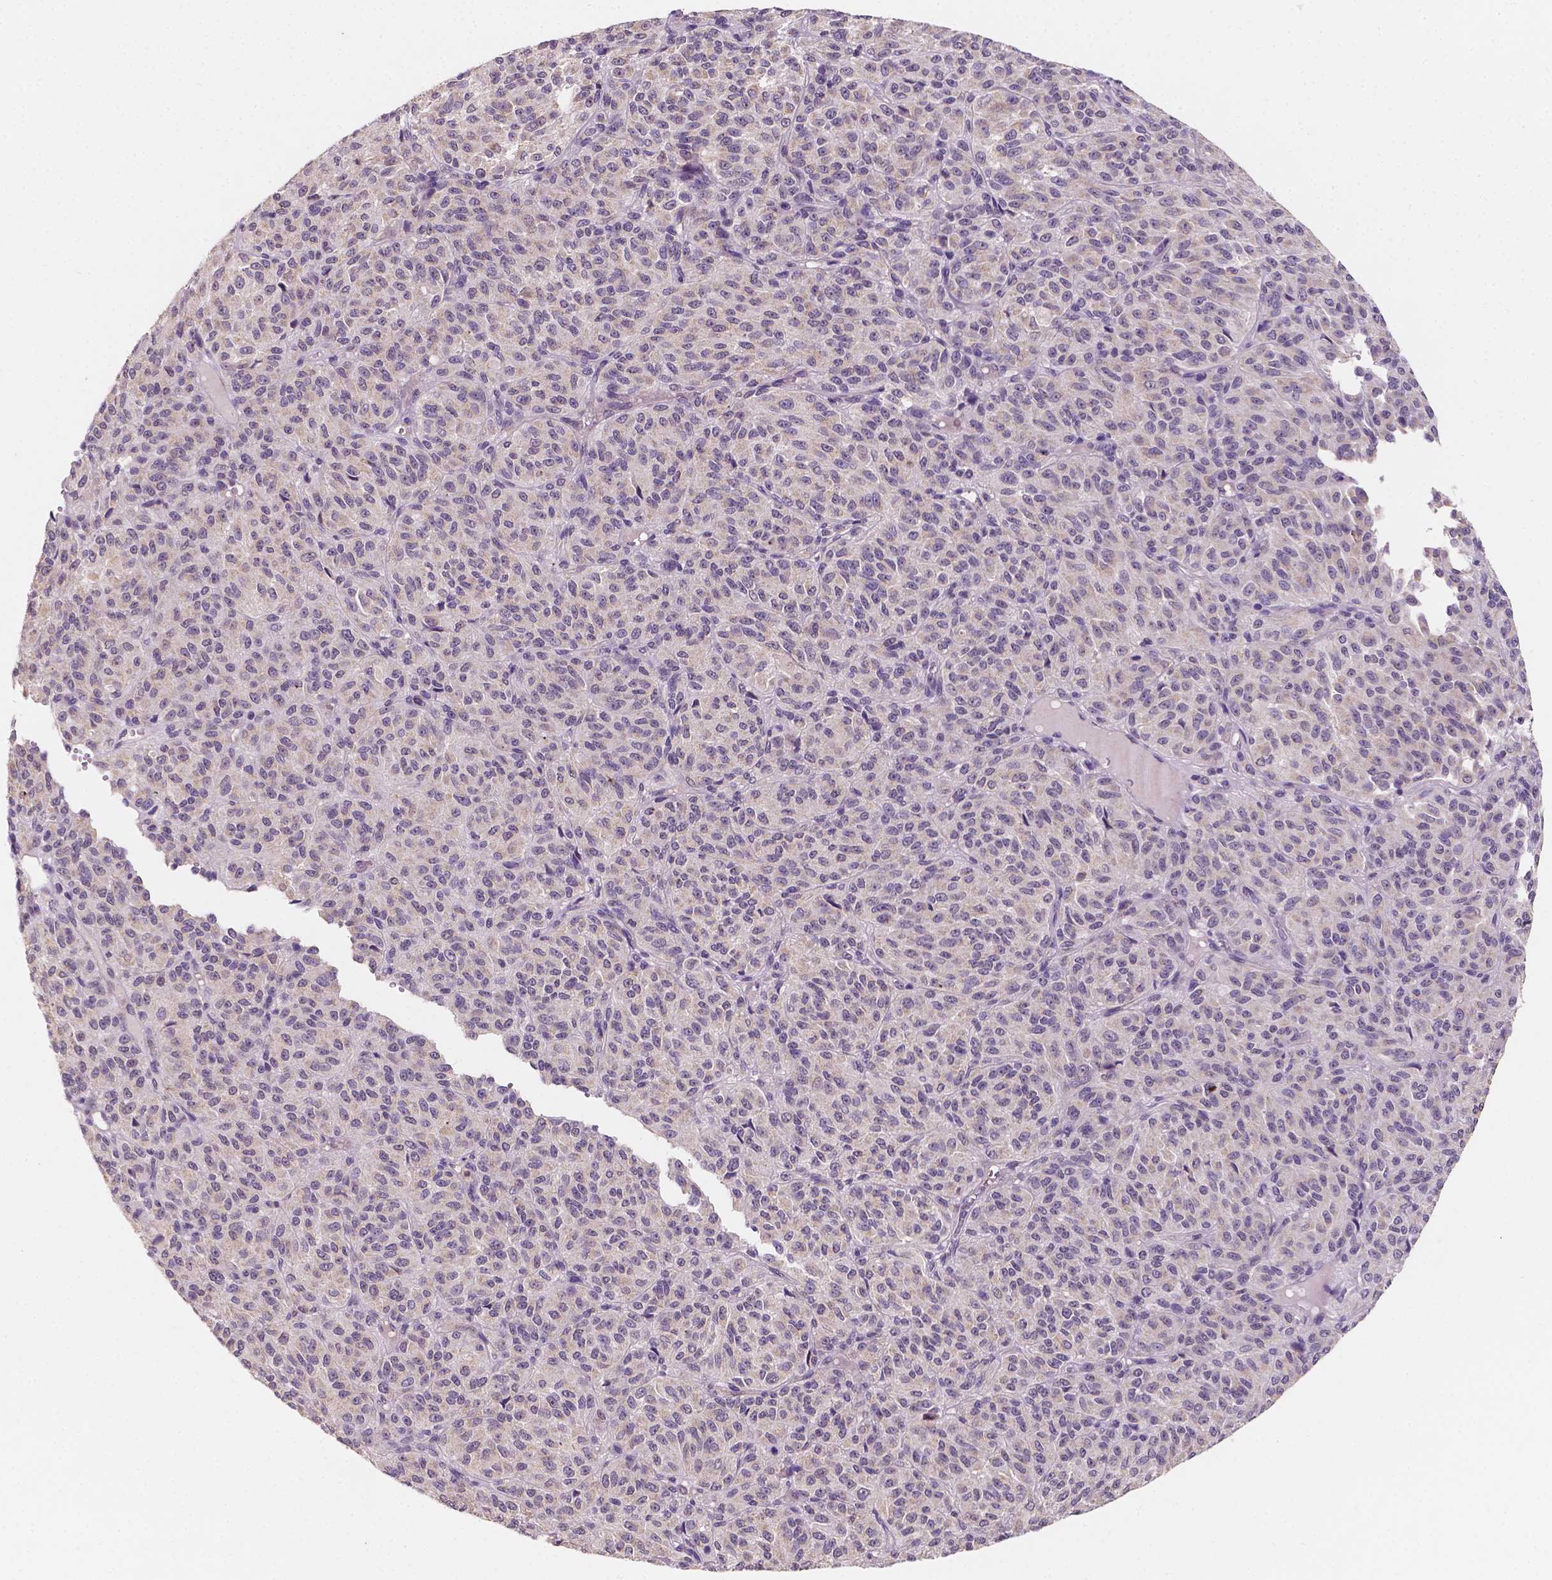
{"staining": {"intensity": "negative", "quantity": "none", "location": "none"}, "tissue": "melanoma", "cell_type": "Tumor cells", "image_type": "cancer", "snomed": [{"axis": "morphology", "description": "Malignant melanoma, Metastatic site"}, {"axis": "topography", "description": "Brain"}], "caption": "Tumor cells show no significant expression in malignant melanoma (metastatic site). Brightfield microscopy of IHC stained with DAB (brown) and hematoxylin (blue), captured at high magnification.", "gene": "SIRT2", "patient": {"sex": "female", "age": 56}}